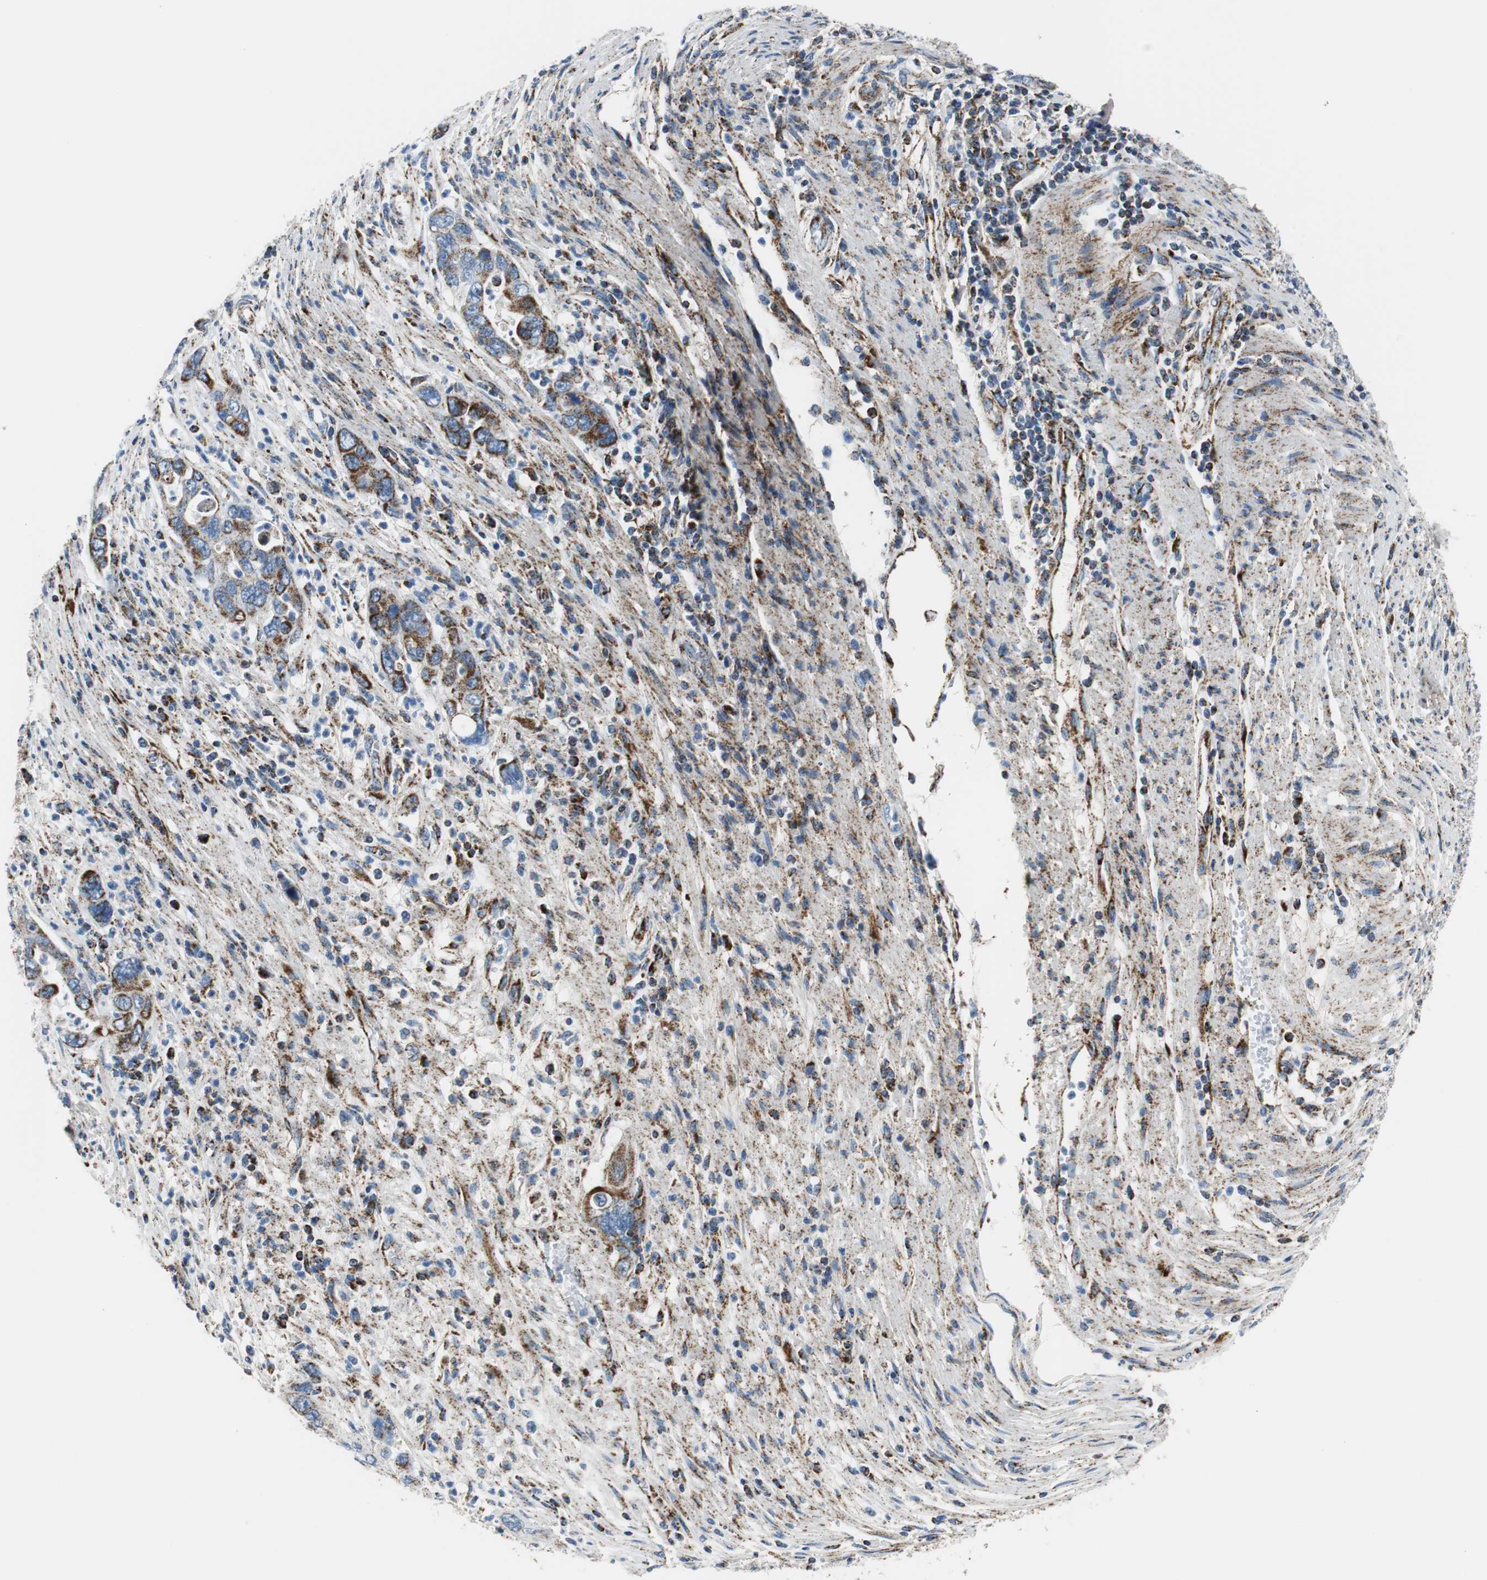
{"staining": {"intensity": "strong", "quantity": ">75%", "location": "cytoplasmic/membranous"}, "tissue": "pancreatic cancer", "cell_type": "Tumor cells", "image_type": "cancer", "snomed": [{"axis": "morphology", "description": "Adenocarcinoma, NOS"}, {"axis": "topography", "description": "Pancreas"}], "caption": "A histopathology image showing strong cytoplasmic/membranous positivity in approximately >75% of tumor cells in adenocarcinoma (pancreatic), as visualized by brown immunohistochemical staining.", "gene": "C1QTNF7", "patient": {"sex": "female", "age": 71}}